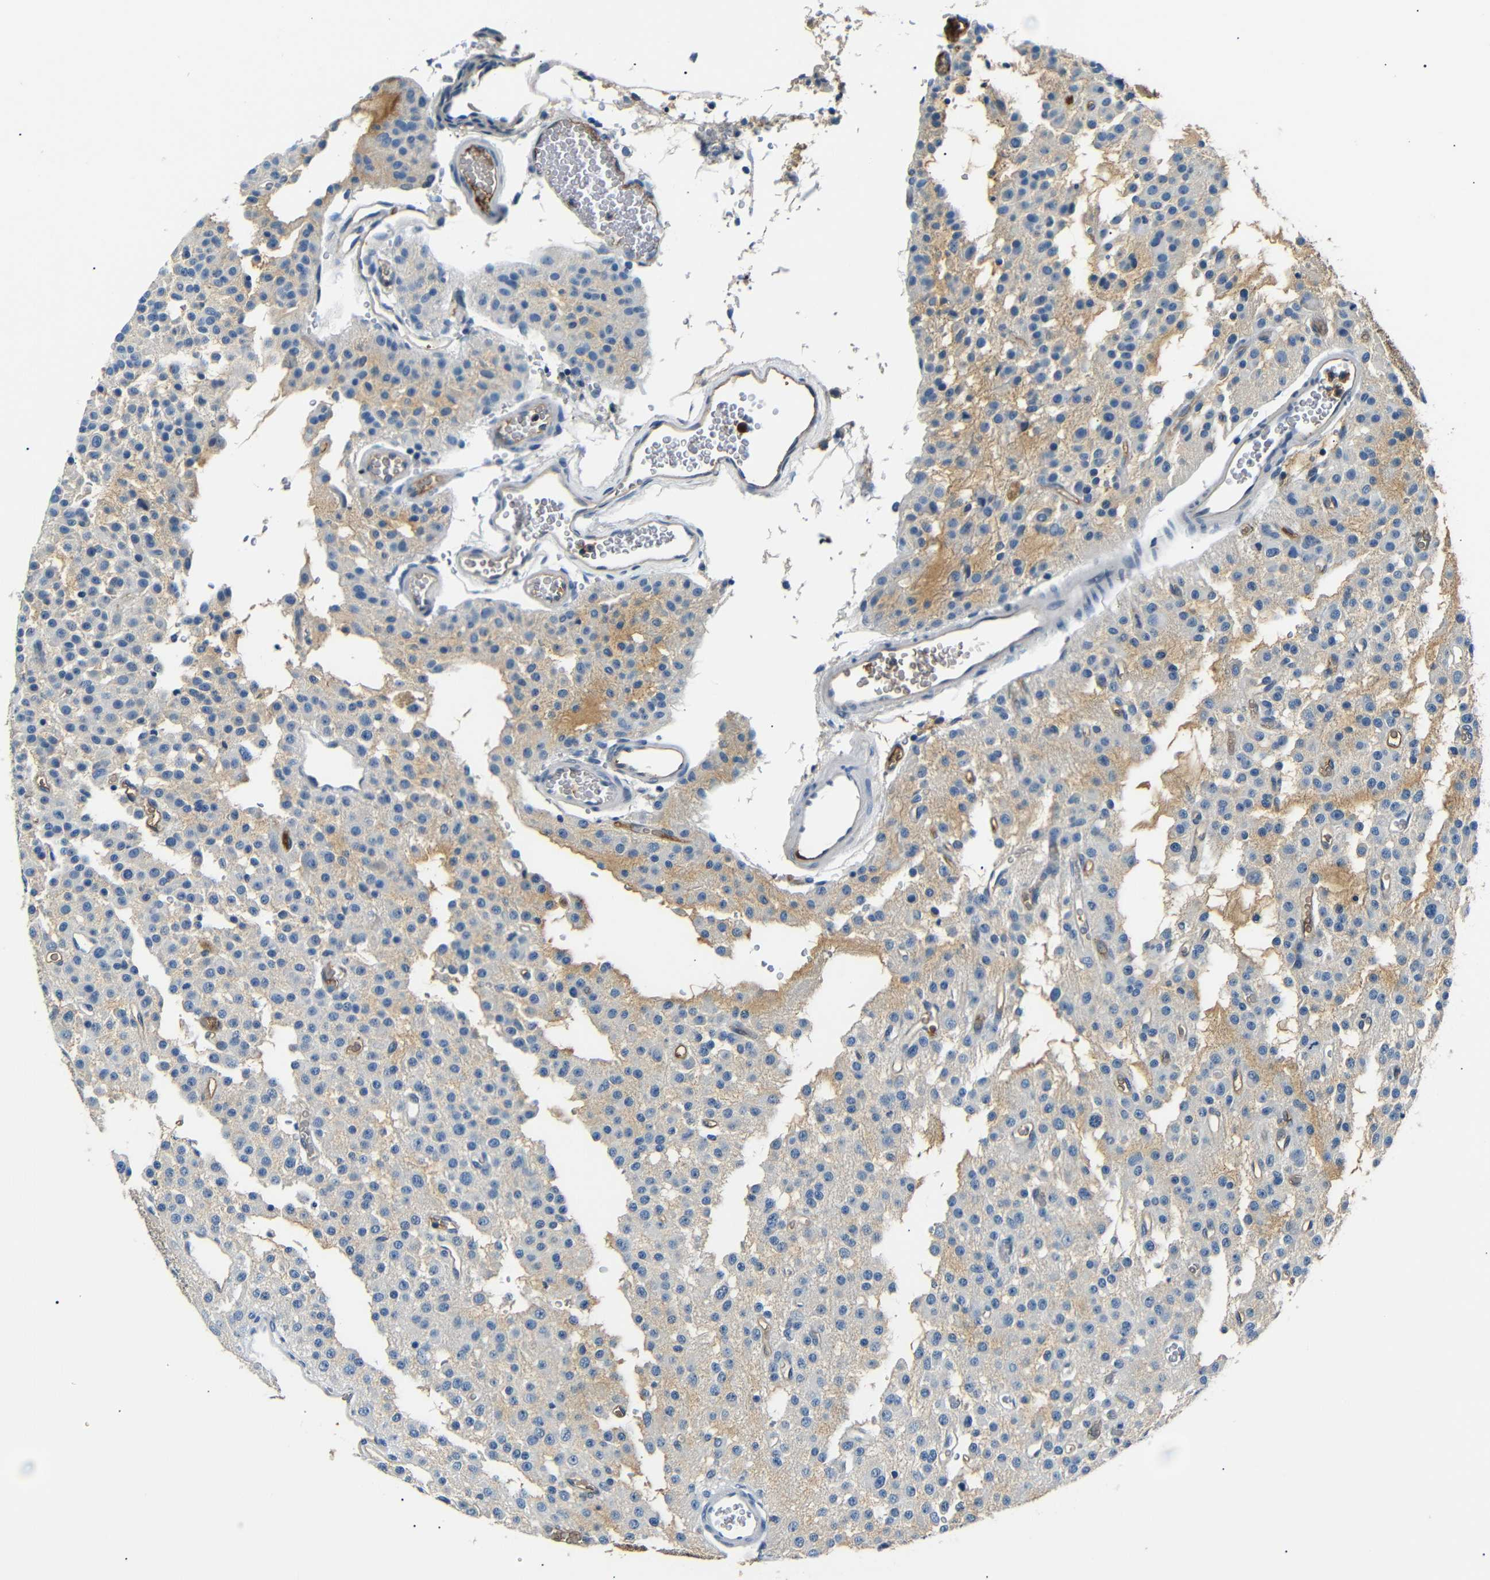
{"staining": {"intensity": "weak", "quantity": "<25%", "location": "cytoplasmic/membranous"}, "tissue": "glioma", "cell_type": "Tumor cells", "image_type": "cancer", "snomed": [{"axis": "morphology", "description": "Glioma, malignant, Low grade"}, {"axis": "topography", "description": "Brain"}], "caption": "This histopathology image is of glioma stained with immunohistochemistry to label a protein in brown with the nuclei are counter-stained blue. There is no staining in tumor cells.", "gene": "LHCGR", "patient": {"sex": "male", "age": 38}}